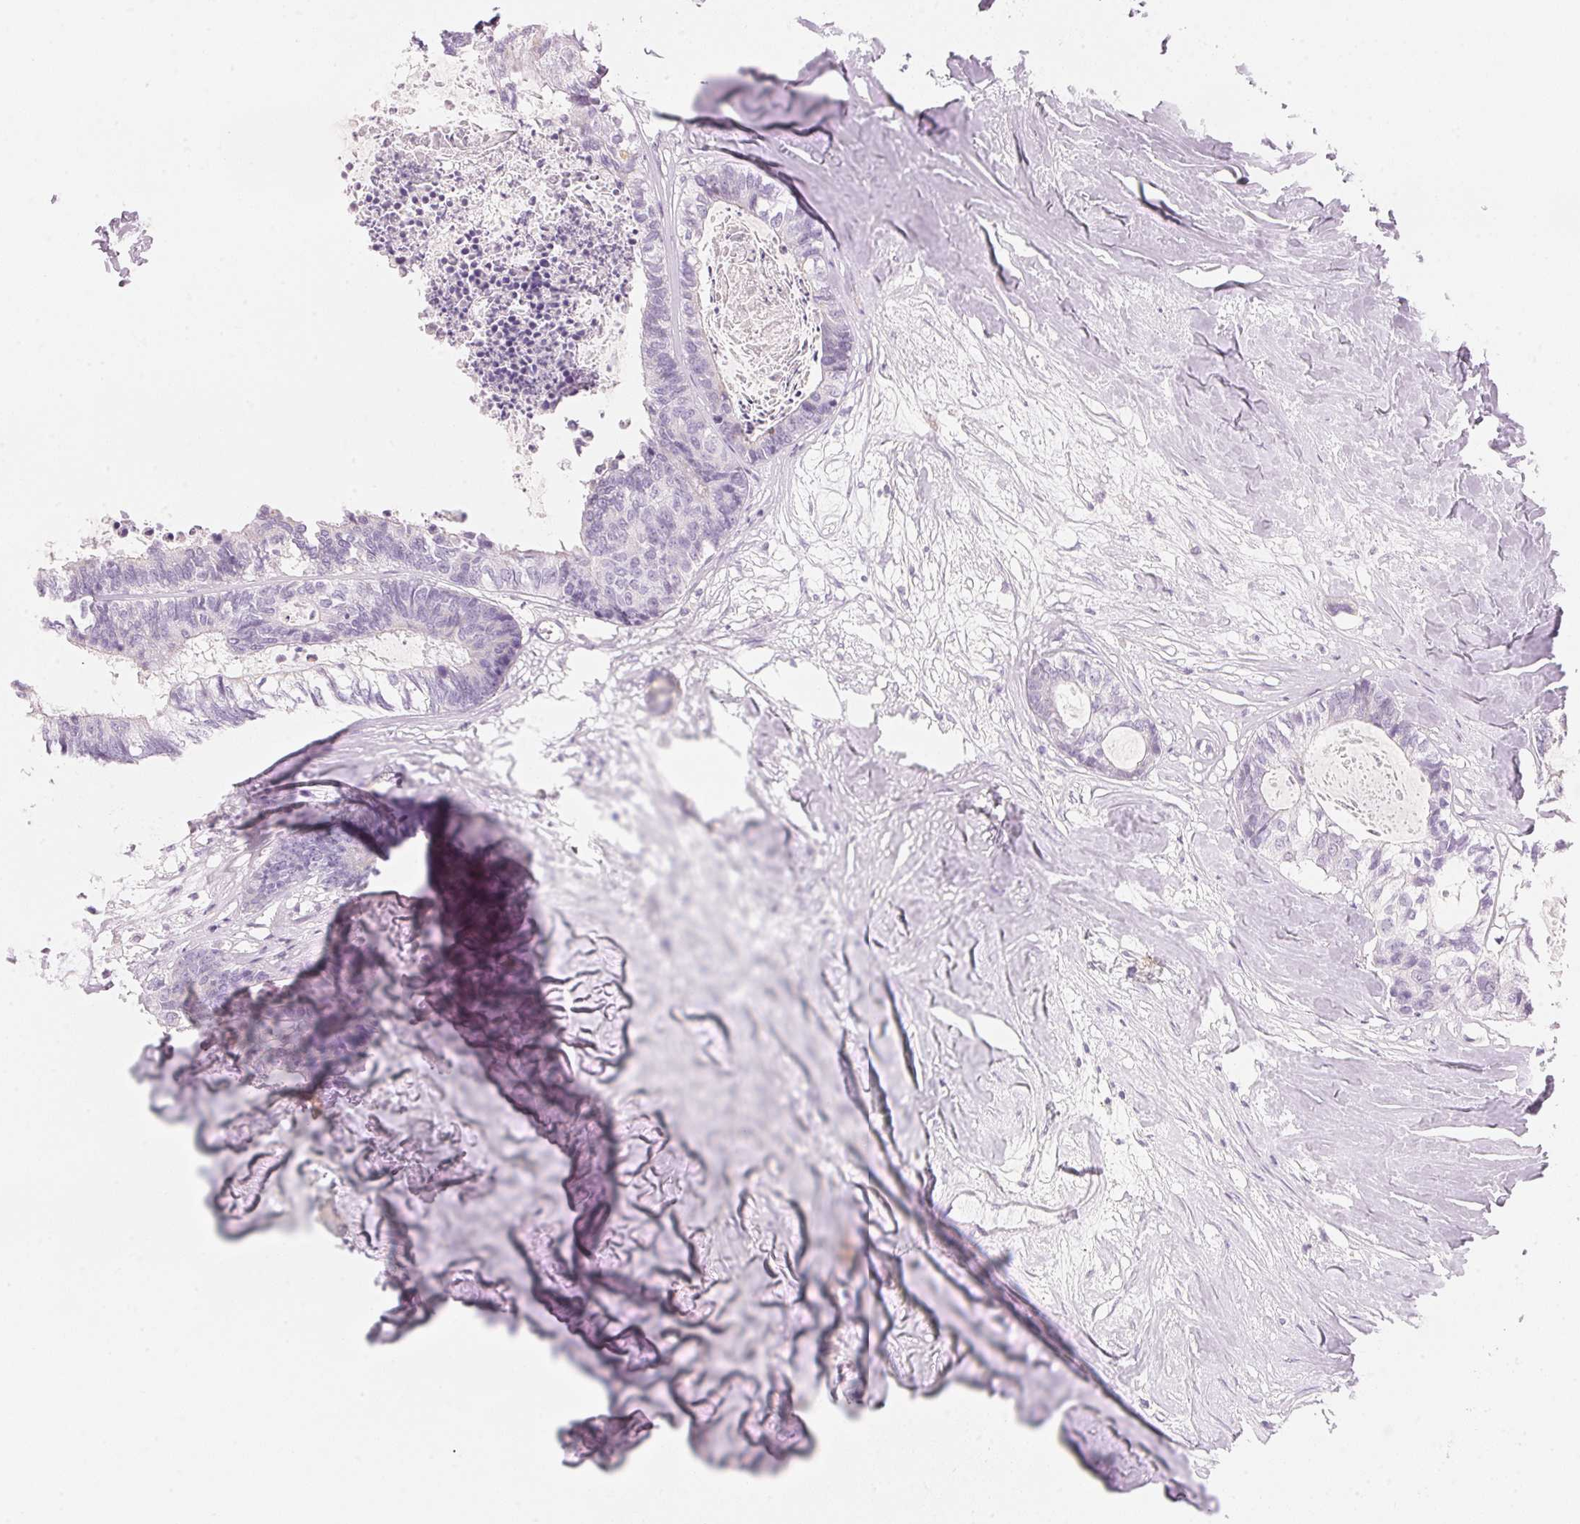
{"staining": {"intensity": "negative", "quantity": "none", "location": "none"}, "tissue": "colorectal cancer", "cell_type": "Tumor cells", "image_type": "cancer", "snomed": [{"axis": "morphology", "description": "Adenocarcinoma, NOS"}, {"axis": "topography", "description": "Colon"}, {"axis": "topography", "description": "Rectum"}], "caption": "A photomicrograph of human colorectal cancer is negative for staining in tumor cells.", "gene": "HOXB13", "patient": {"sex": "male", "age": 57}}